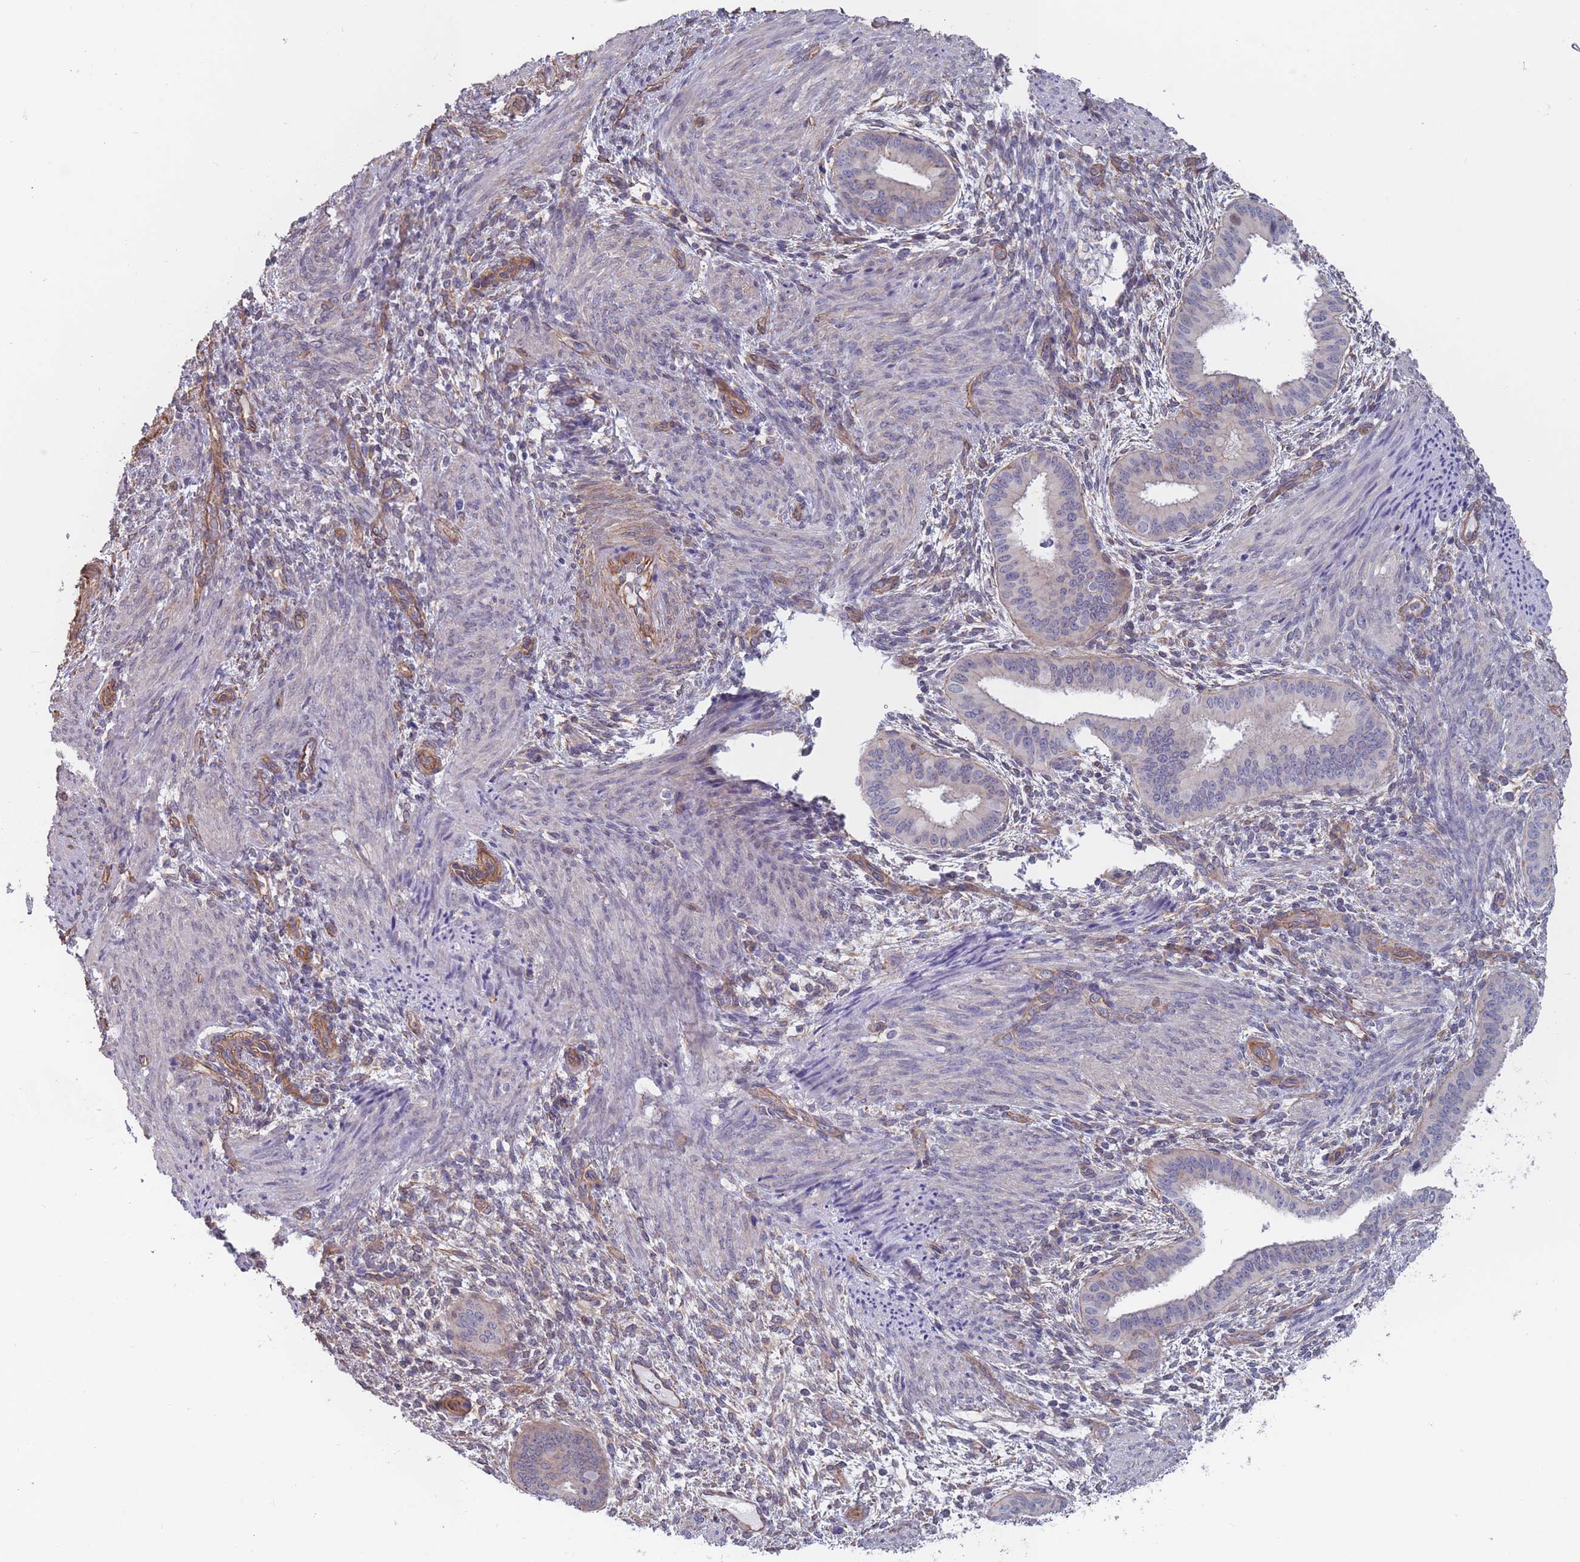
{"staining": {"intensity": "weak", "quantity": "<25%", "location": "cytoplasmic/membranous"}, "tissue": "endometrium", "cell_type": "Cells in endometrial stroma", "image_type": "normal", "snomed": [{"axis": "morphology", "description": "Normal tissue, NOS"}, {"axis": "topography", "description": "Endometrium"}], "caption": "A micrograph of human endometrium is negative for staining in cells in endometrial stroma. (DAB (3,3'-diaminobenzidine) immunohistochemistry (IHC) visualized using brightfield microscopy, high magnification).", "gene": "SLC1A6", "patient": {"sex": "female", "age": 36}}